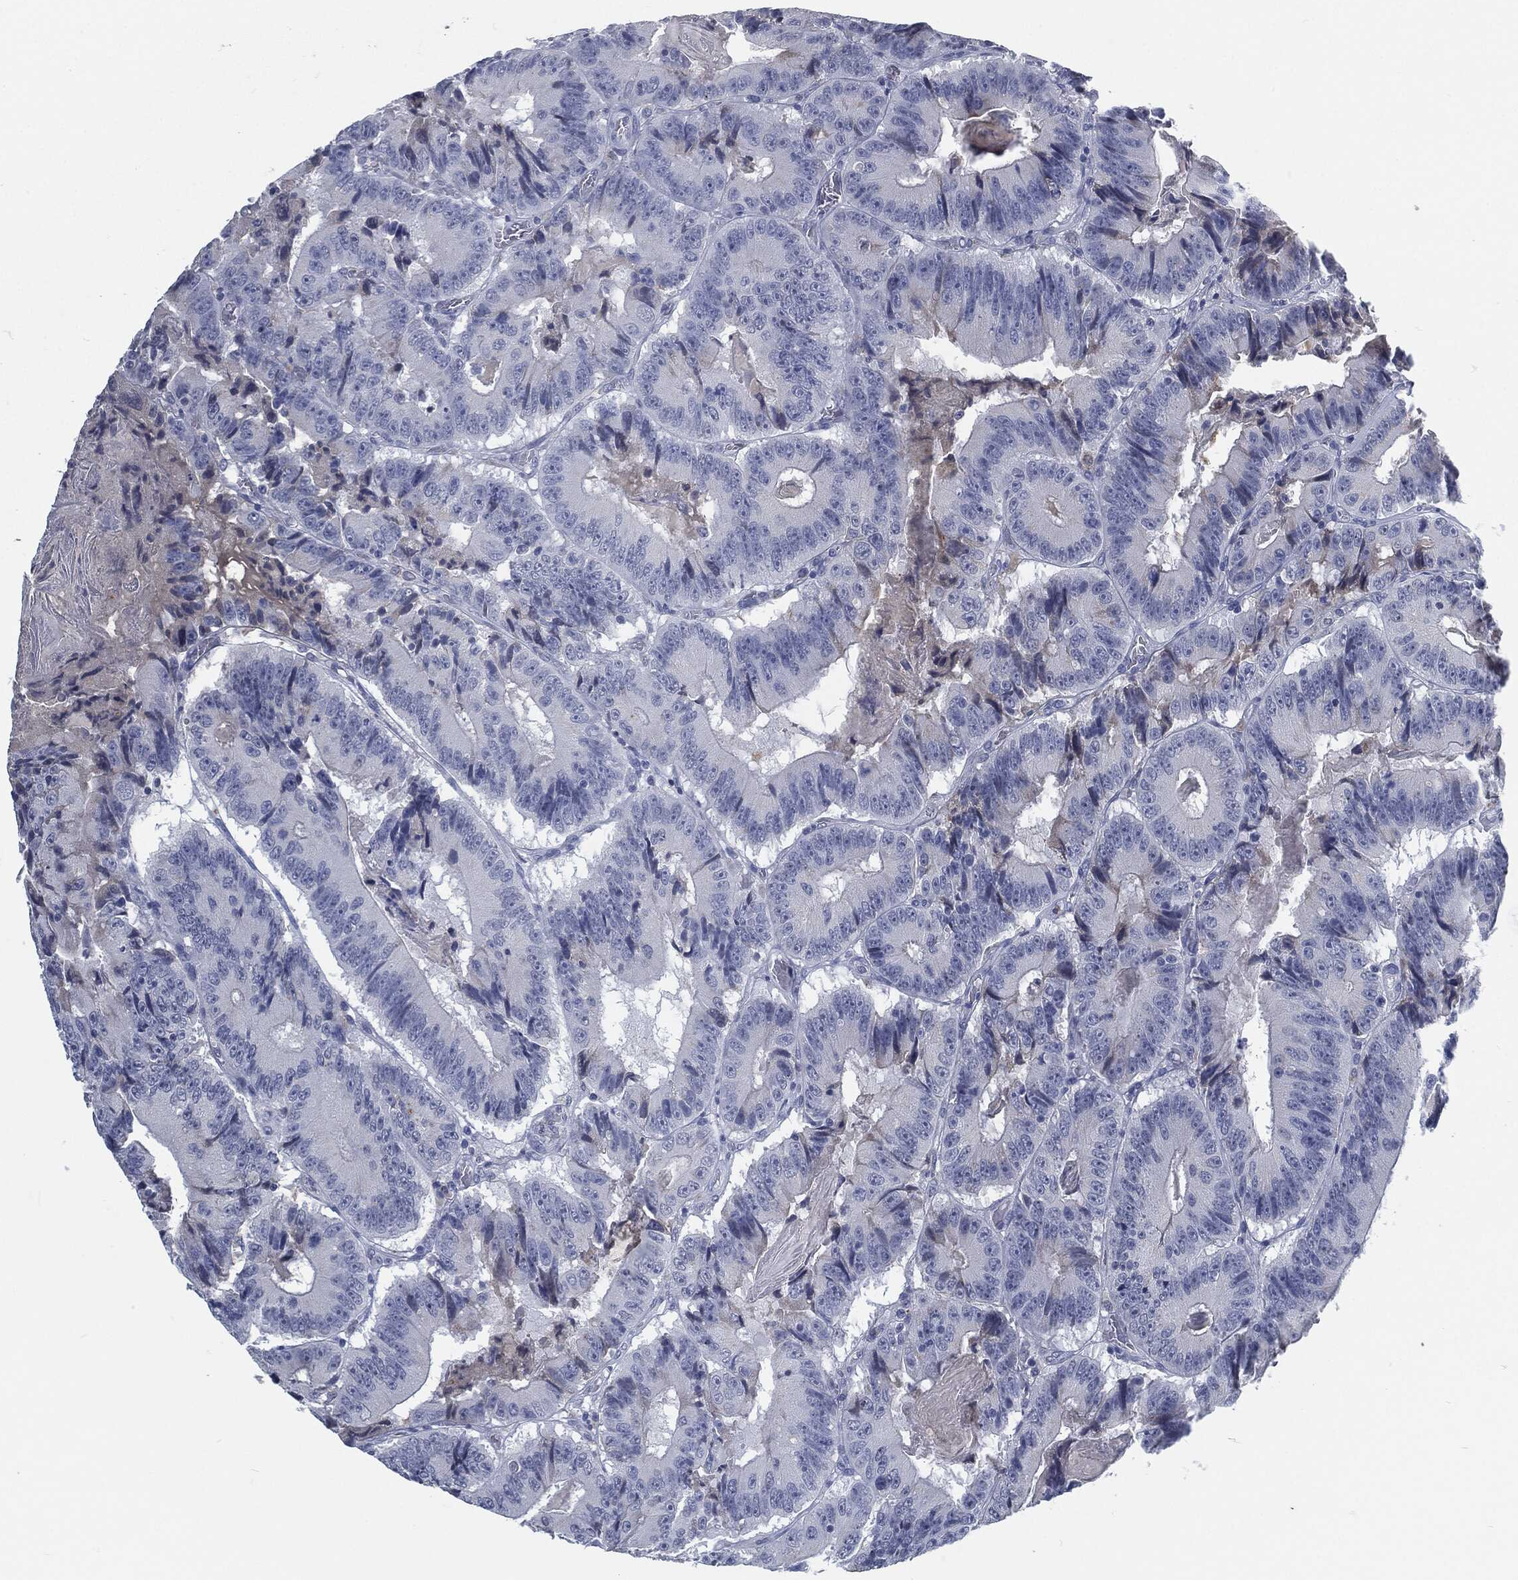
{"staining": {"intensity": "negative", "quantity": "none", "location": "none"}, "tissue": "colorectal cancer", "cell_type": "Tumor cells", "image_type": "cancer", "snomed": [{"axis": "morphology", "description": "Adenocarcinoma, NOS"}, {"axis": "topography", "description": "Colon"}], "caption": "An immunohistochemistry (IHC) photomicrograph of colorectal cancer is shown. There is no staining in tumor cells of colorectal cancer.", "gene": "MST1", "patient": {"sex": "female", "age": 86}}